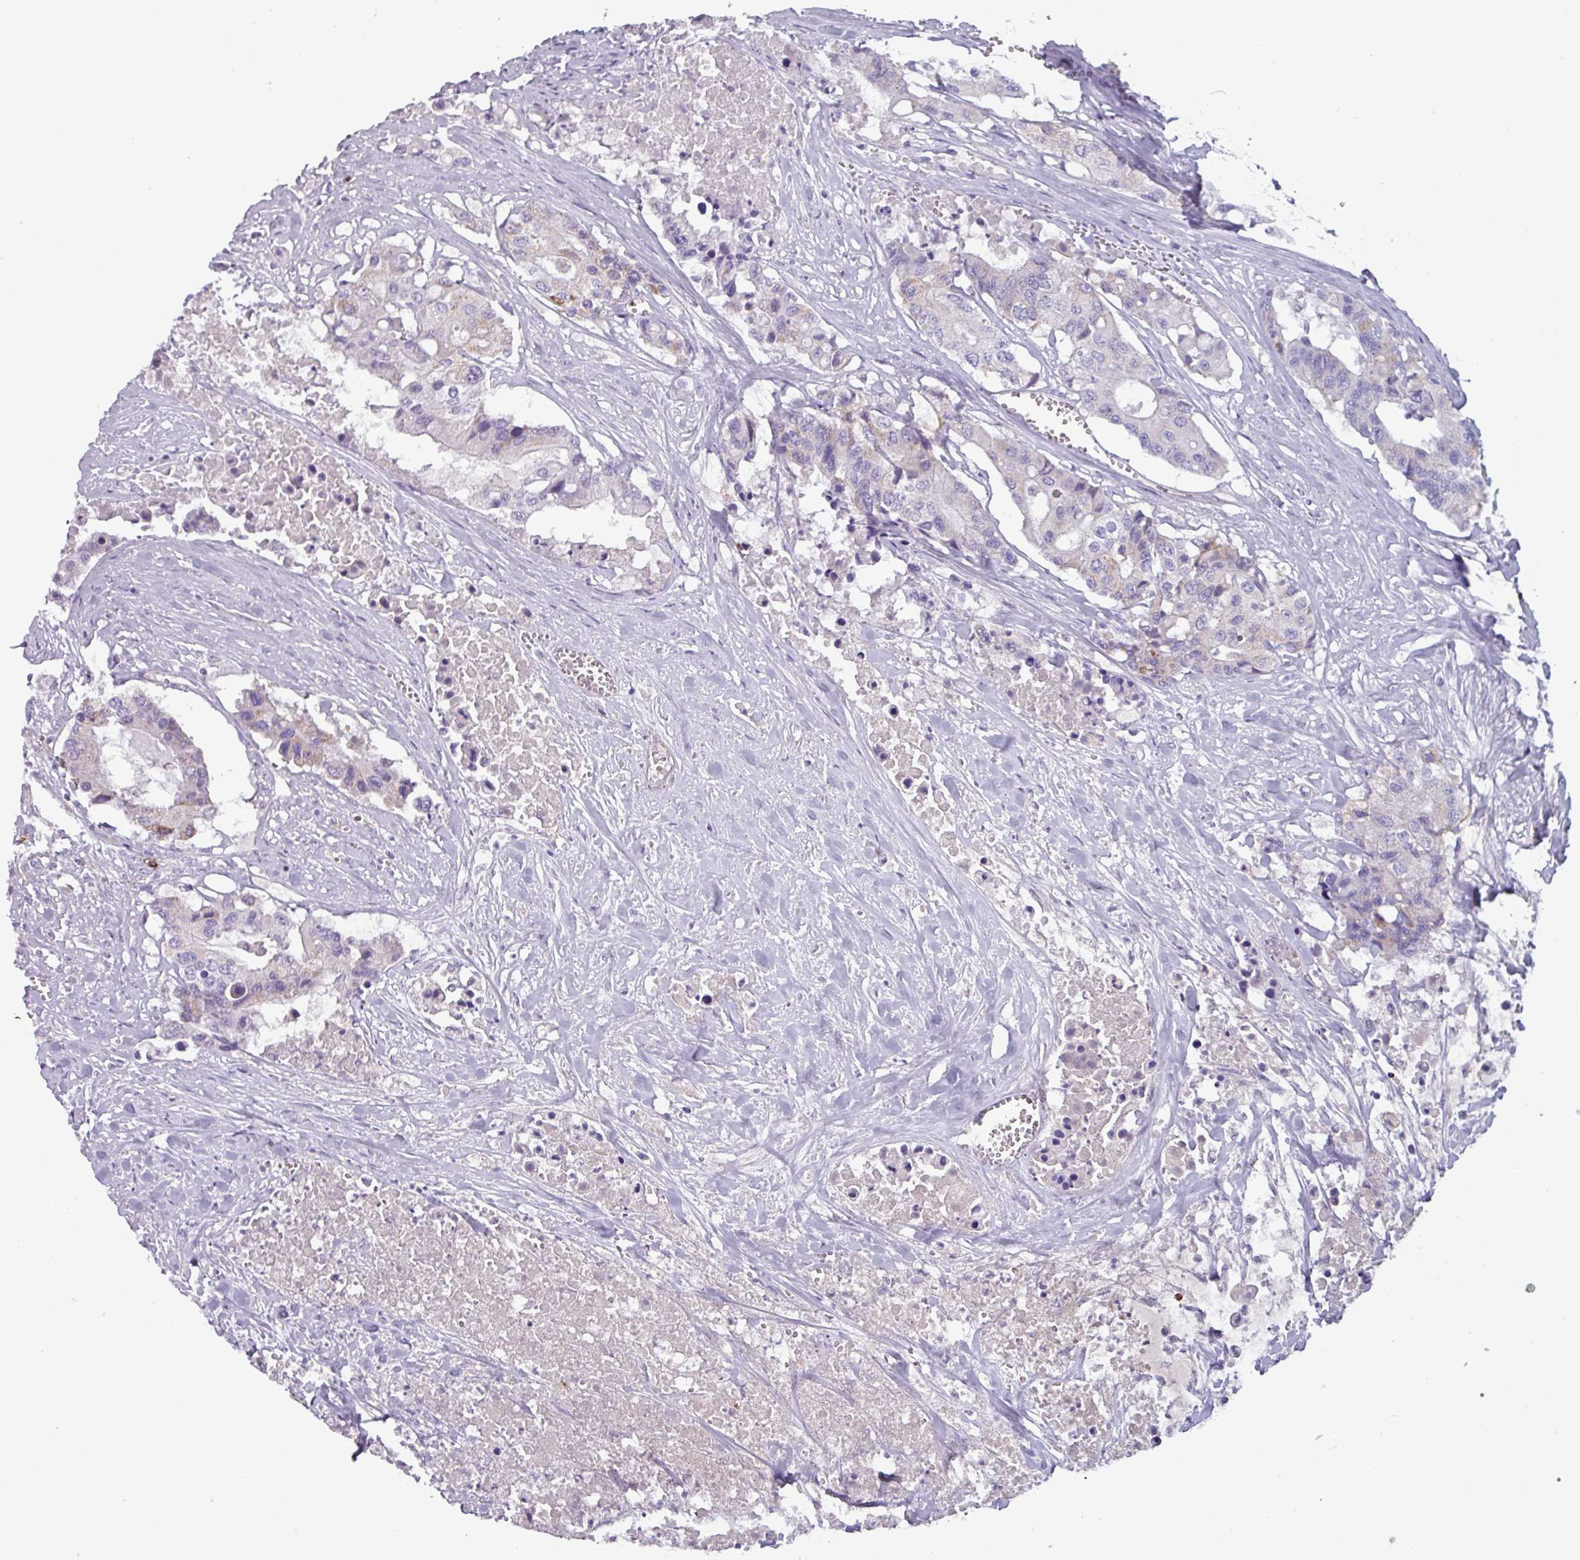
{"staining": {"intensity": "negative", "quantity": "none", "location": "none"}, "tissue": "colorectal cancer", "cell_type": "Tumor cells", "image_type": "cancer", "snomed": [{"axis": "morphology", "description": "Adenocarcinoma, NOS"}, {"axis": "topography", "description": "Colon"}], "caption": "A high-resolution photomicrograph shows immunohistochemistry staining of adenocarcinoma (colorectal), which shows no significant staining in tumor cells.", "gene": "CD8A", "patient": {"sex": "male", "age": 77}}